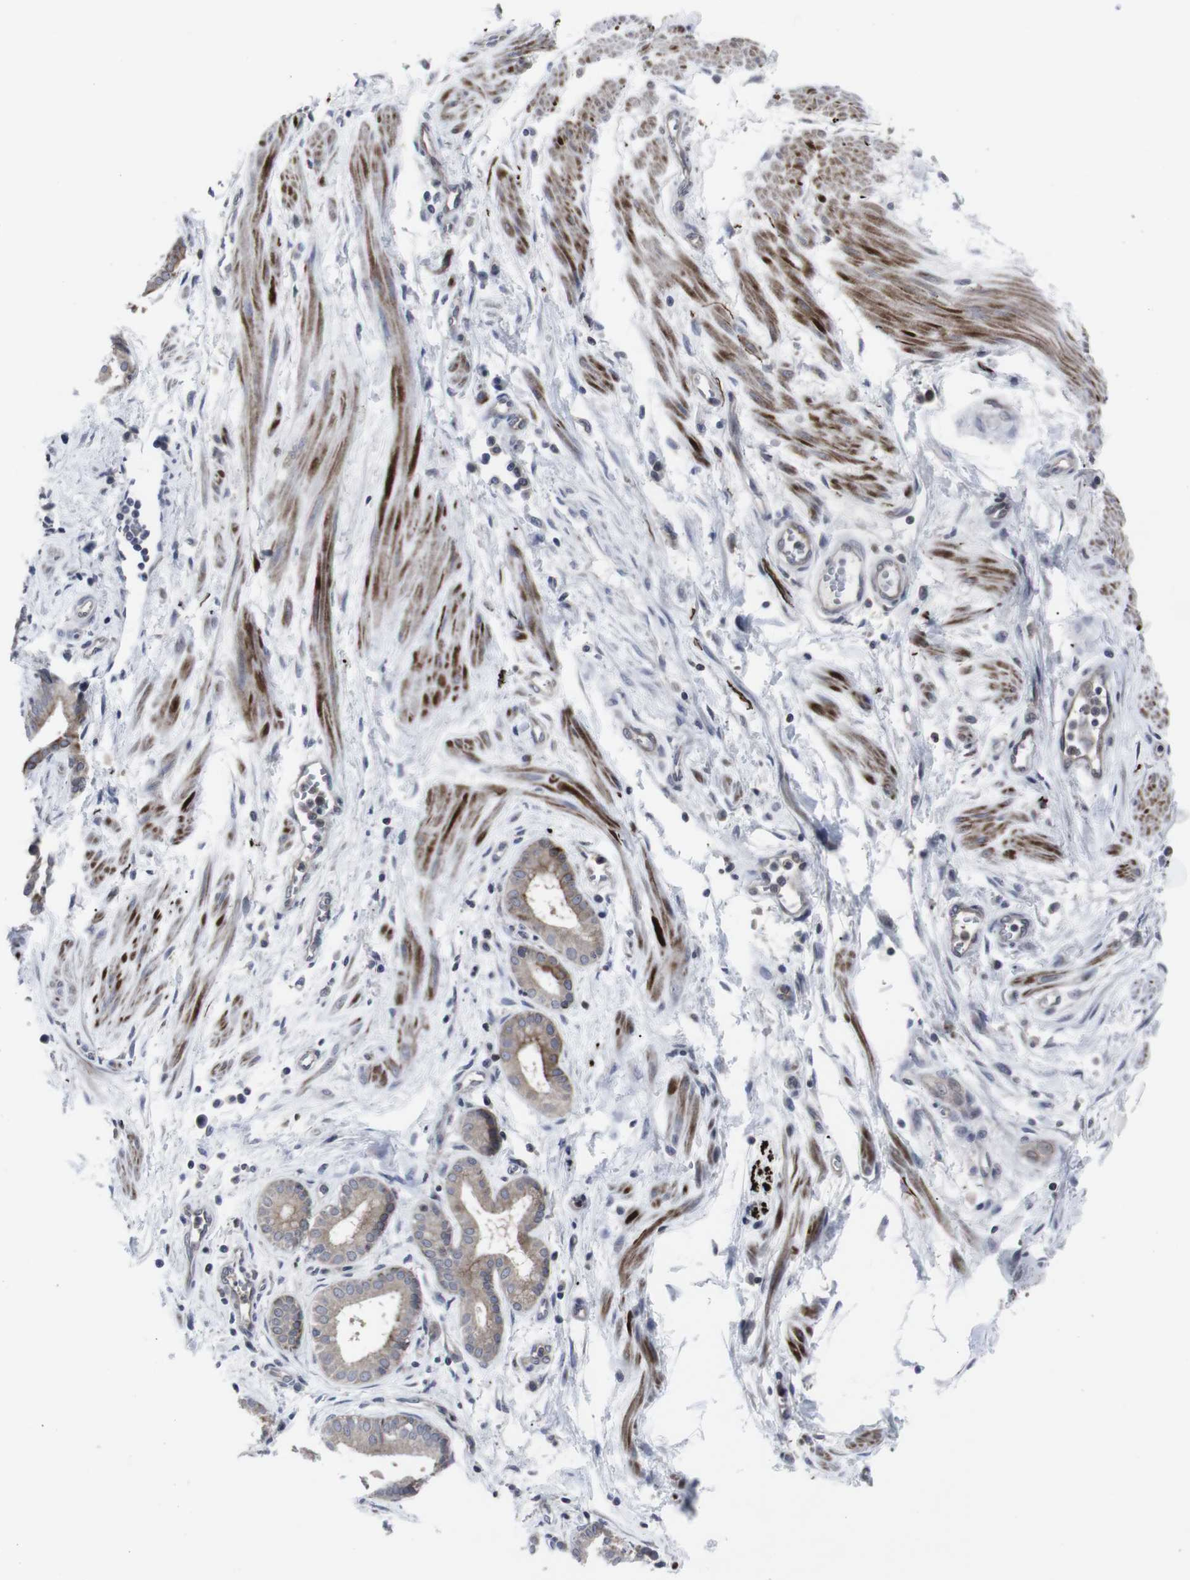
{"staining": {"intensity": "moderate", "quantity": ">75%", "location": "cytoplasmic/membranous"}, "tissue": "pancreatic cancer", "cell_type": "Tumor cells", "image_type": "cancer", "snomed": [{"axis": "morphology", "description": "Normal tissue, NOS"}, {"axis": "topography", "description": "Lymph node"}], "caption": "An immunohistochemistry (IHC) photomicrograph of tumor tissue is shown. Protein staining in brown labels moderate cytoplasmic/membranous positivity in pancreatic cancer within tumor cells.", "gene": "HPRT1", "patient": {"sex": "male", "age": 50}}